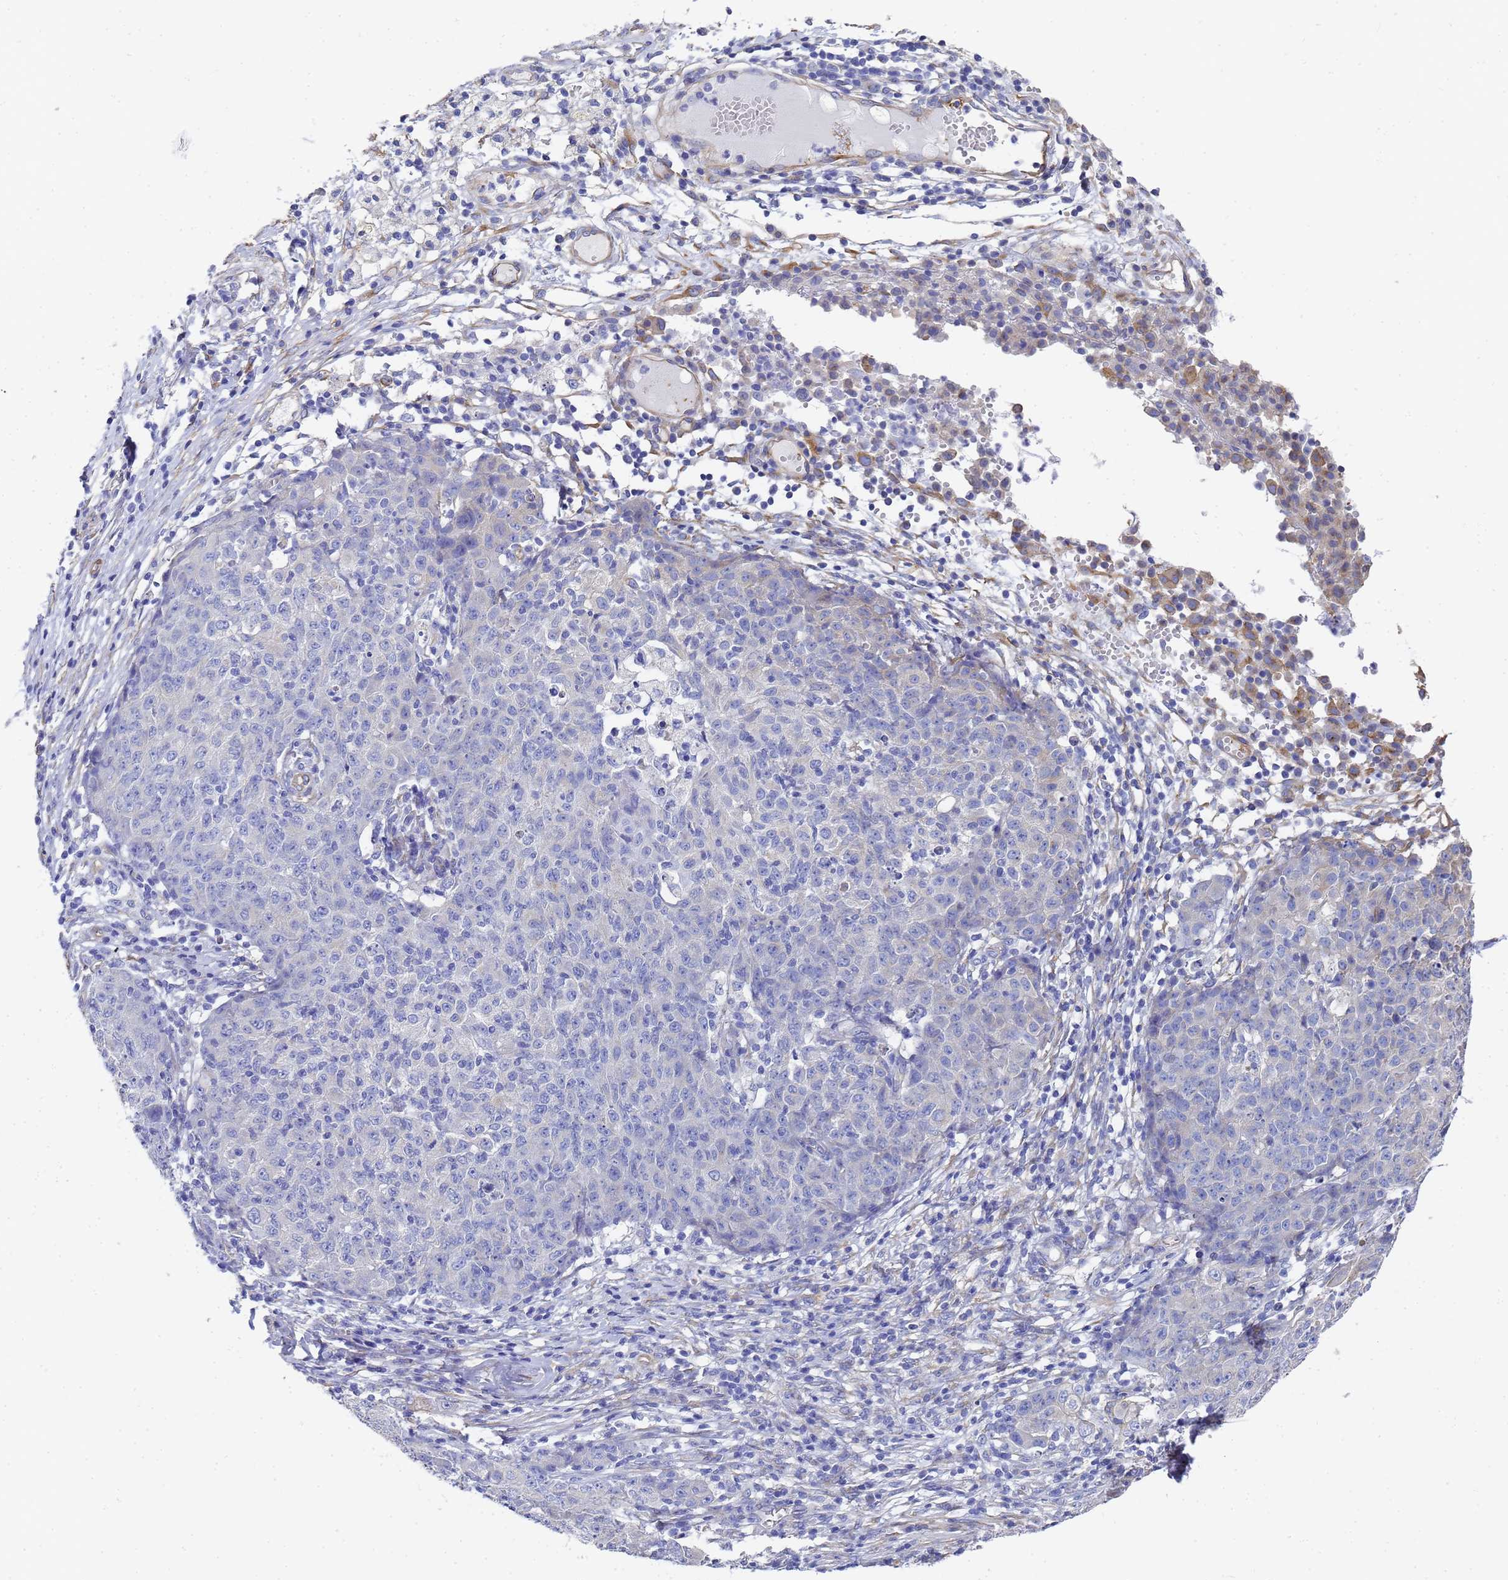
{"staining": {"intensity": "negative", "quantity": "none", "location": "none"}, "tissue": "ovarian cancer", "cell_type": "Tumor cells", "image_type": "cancer", "snomed": [{"axis": "morphology", "description": "Carcinoma, endometroid"}, {"axis": "topography", "description": "Ovary"}], "caption": "Immunohistochemistry (IHC) photomicrograph of human endometroid carcinoma (ovarian) stained for a protein (brown), which displays no staining in tumor cells.", "gene": "TUBB1", "patient": {"sex": "female", "age": 42}}